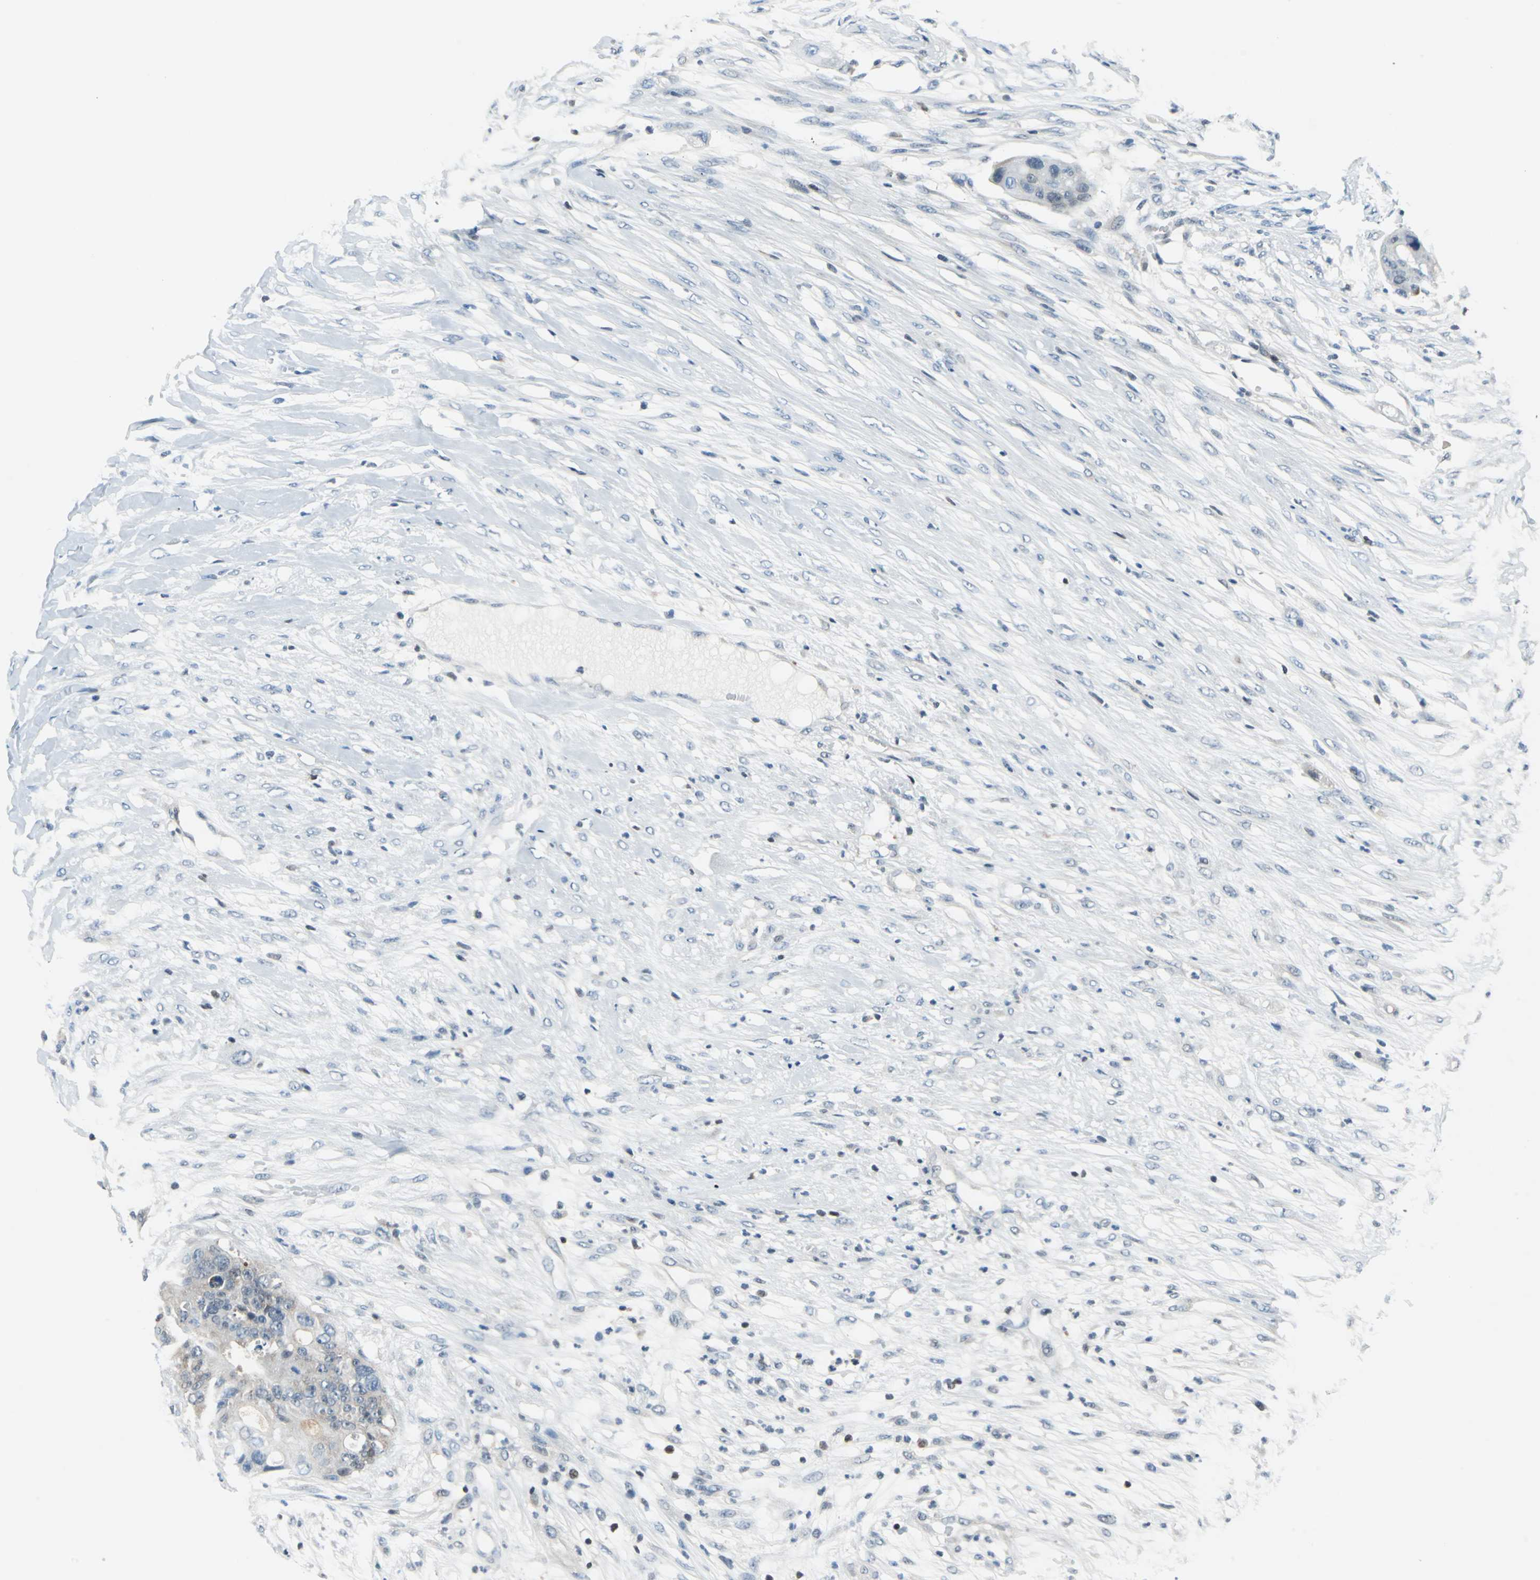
{"staining": {"intensity": "negative", "quantity": "none", "location": "none"}, "tissue": "colorectal cancer", "cell_type": "Tumor cells", "image_type": "cancer", "snomed": [{"axis": "morphology", "description": "Adenocarcinoma, NOS"}, {"axis": "topography", "description": "Colon"}], "caption": "Immunohistochemical staining of human colorectal cancer reveals no significant staining in tumor cells. (DAB (3,3'-diaminobenzidine) IHC, high magnification).", "gene": "PSME1", "patient": {"sex": "female", "age": 57}}